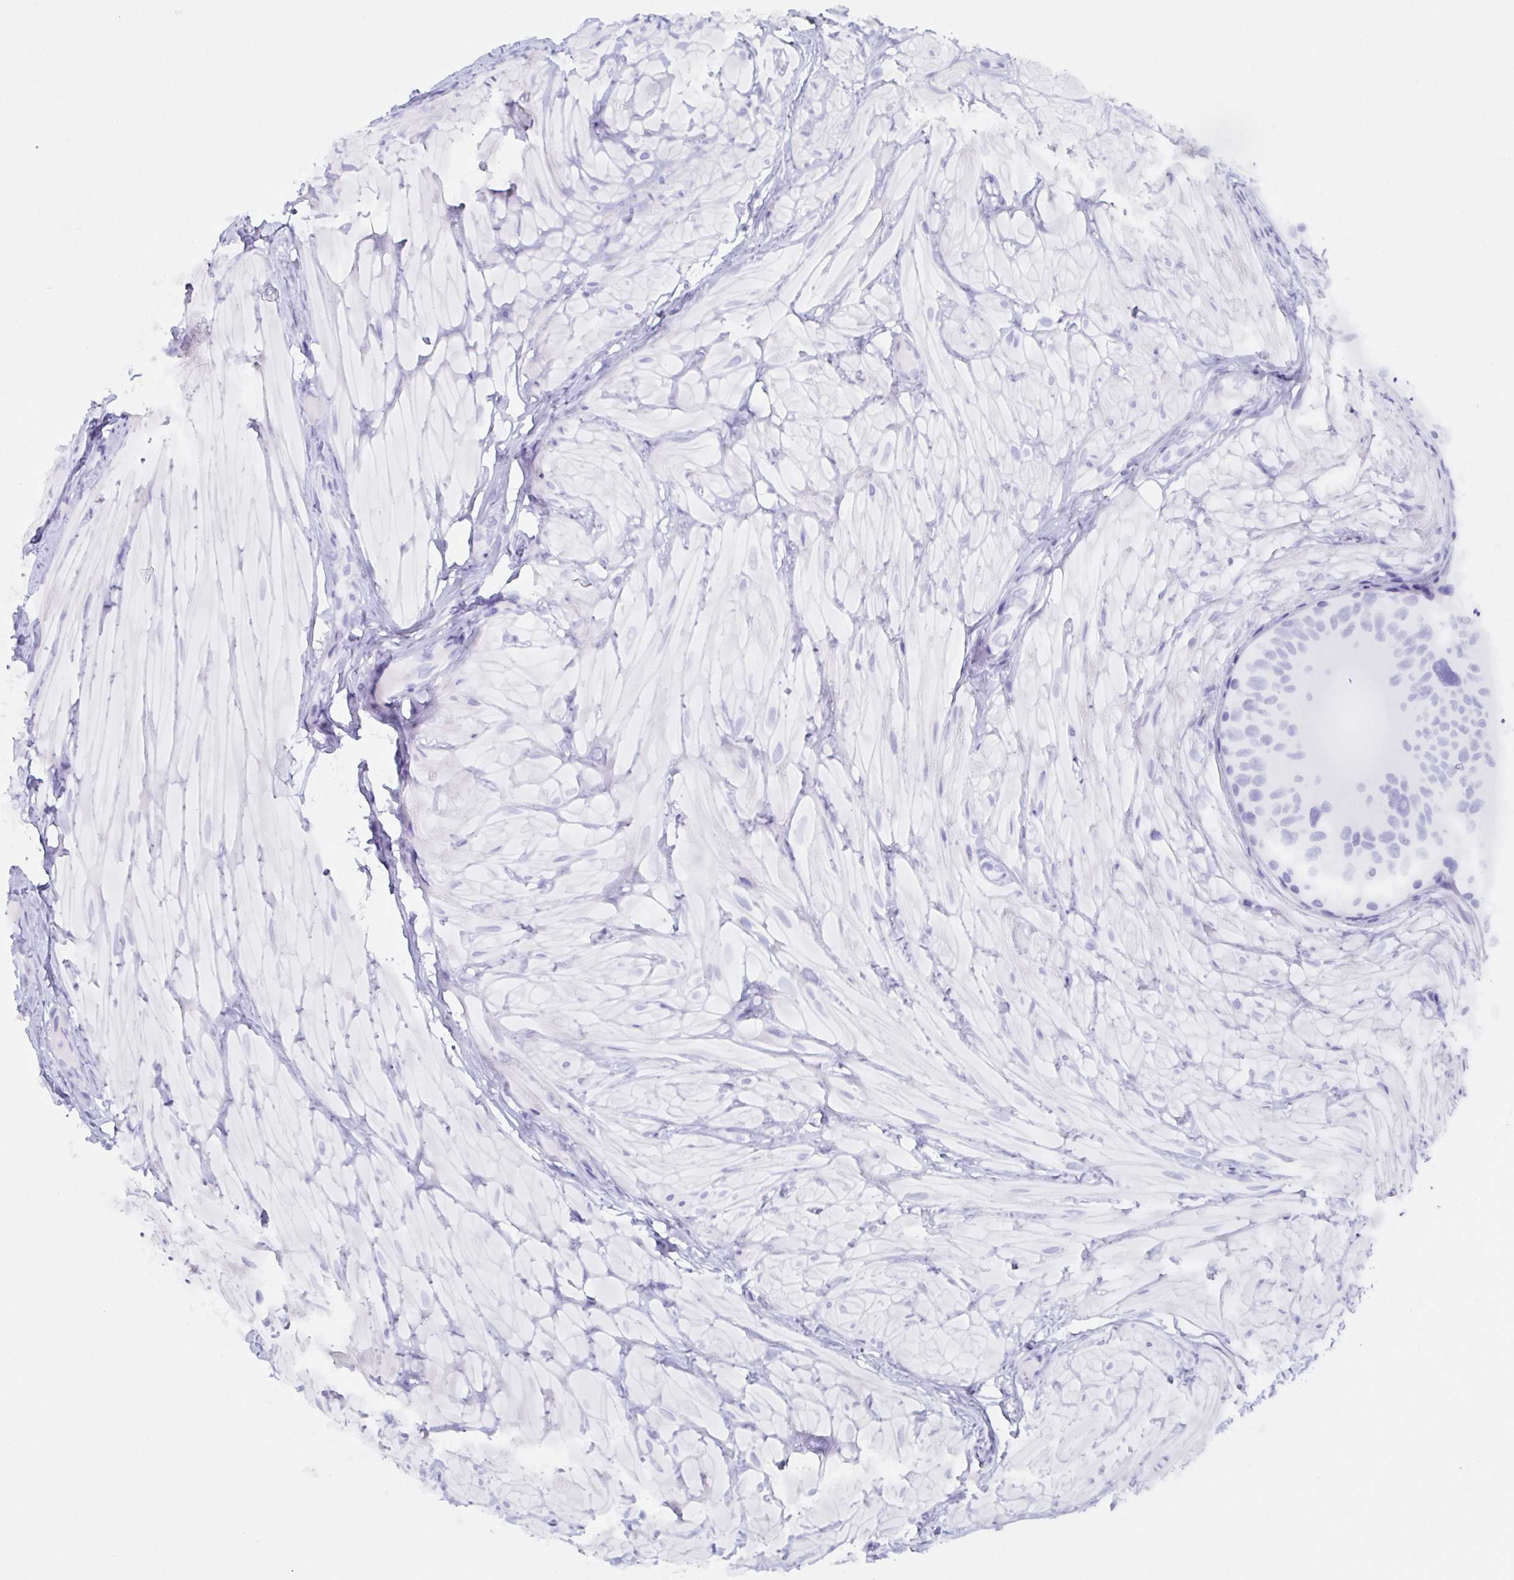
{"staining": {"intensity": "negative", "quantity": "none", "location": "none"}, "tissue": "epididymis", "cell_type": "Glandular cells", "image_type": "normal", "snomed": [{"axis": "morphology", "description": "Normal tissue, NOS"}, {"axis": "topography", "description": "Epididymis"}, {"axis": "topography", "description": "Peripheral nerve tissue"}], "caption": "IHC micrograph of unremarkable human epididymis stained for a protein (brown), which reveals no positivity in glandular cells.", "gene": "POU2F3", "patient": {"sex": "male", "age": 32}}